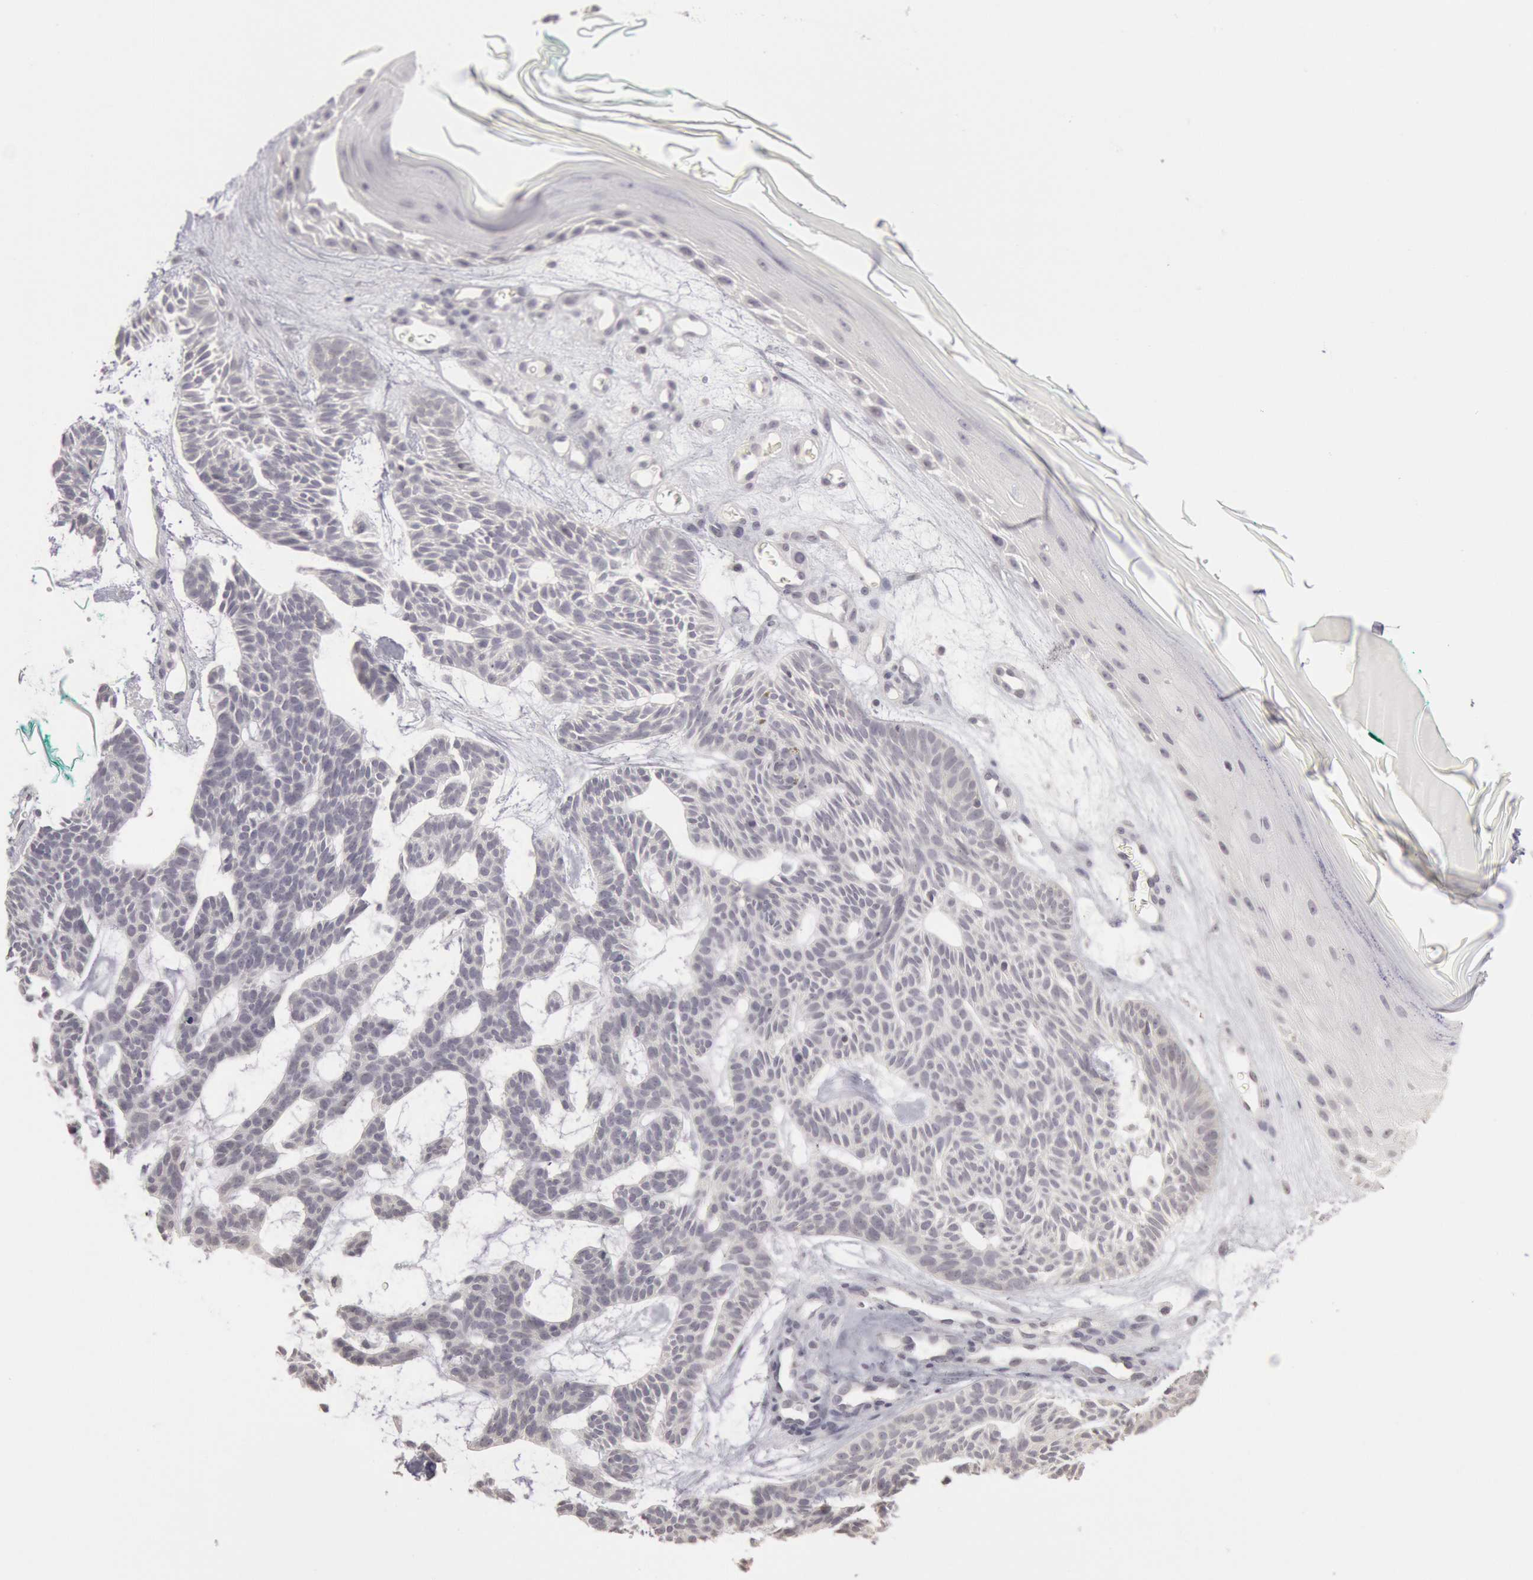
{"staining": {"intensity": "negative", "quantity": "none", "location": "none"}, "tissue": "skin cancer", "cell_type": "Tumor cells", "image_type": "cancer", "snomed": [{"axis": "morphology", "description": "Basal cell carcinoma"}, {"axis": "topography", "description": "Skin"}], "caption": "DAB (3,3'-diaminobenzidine) immunohistochemical staining of human skin cancer demonstrates no significant expression in tumor cells.", "gene": "RIMBP3C", "patient": {"sex": "male", "age": 75}}